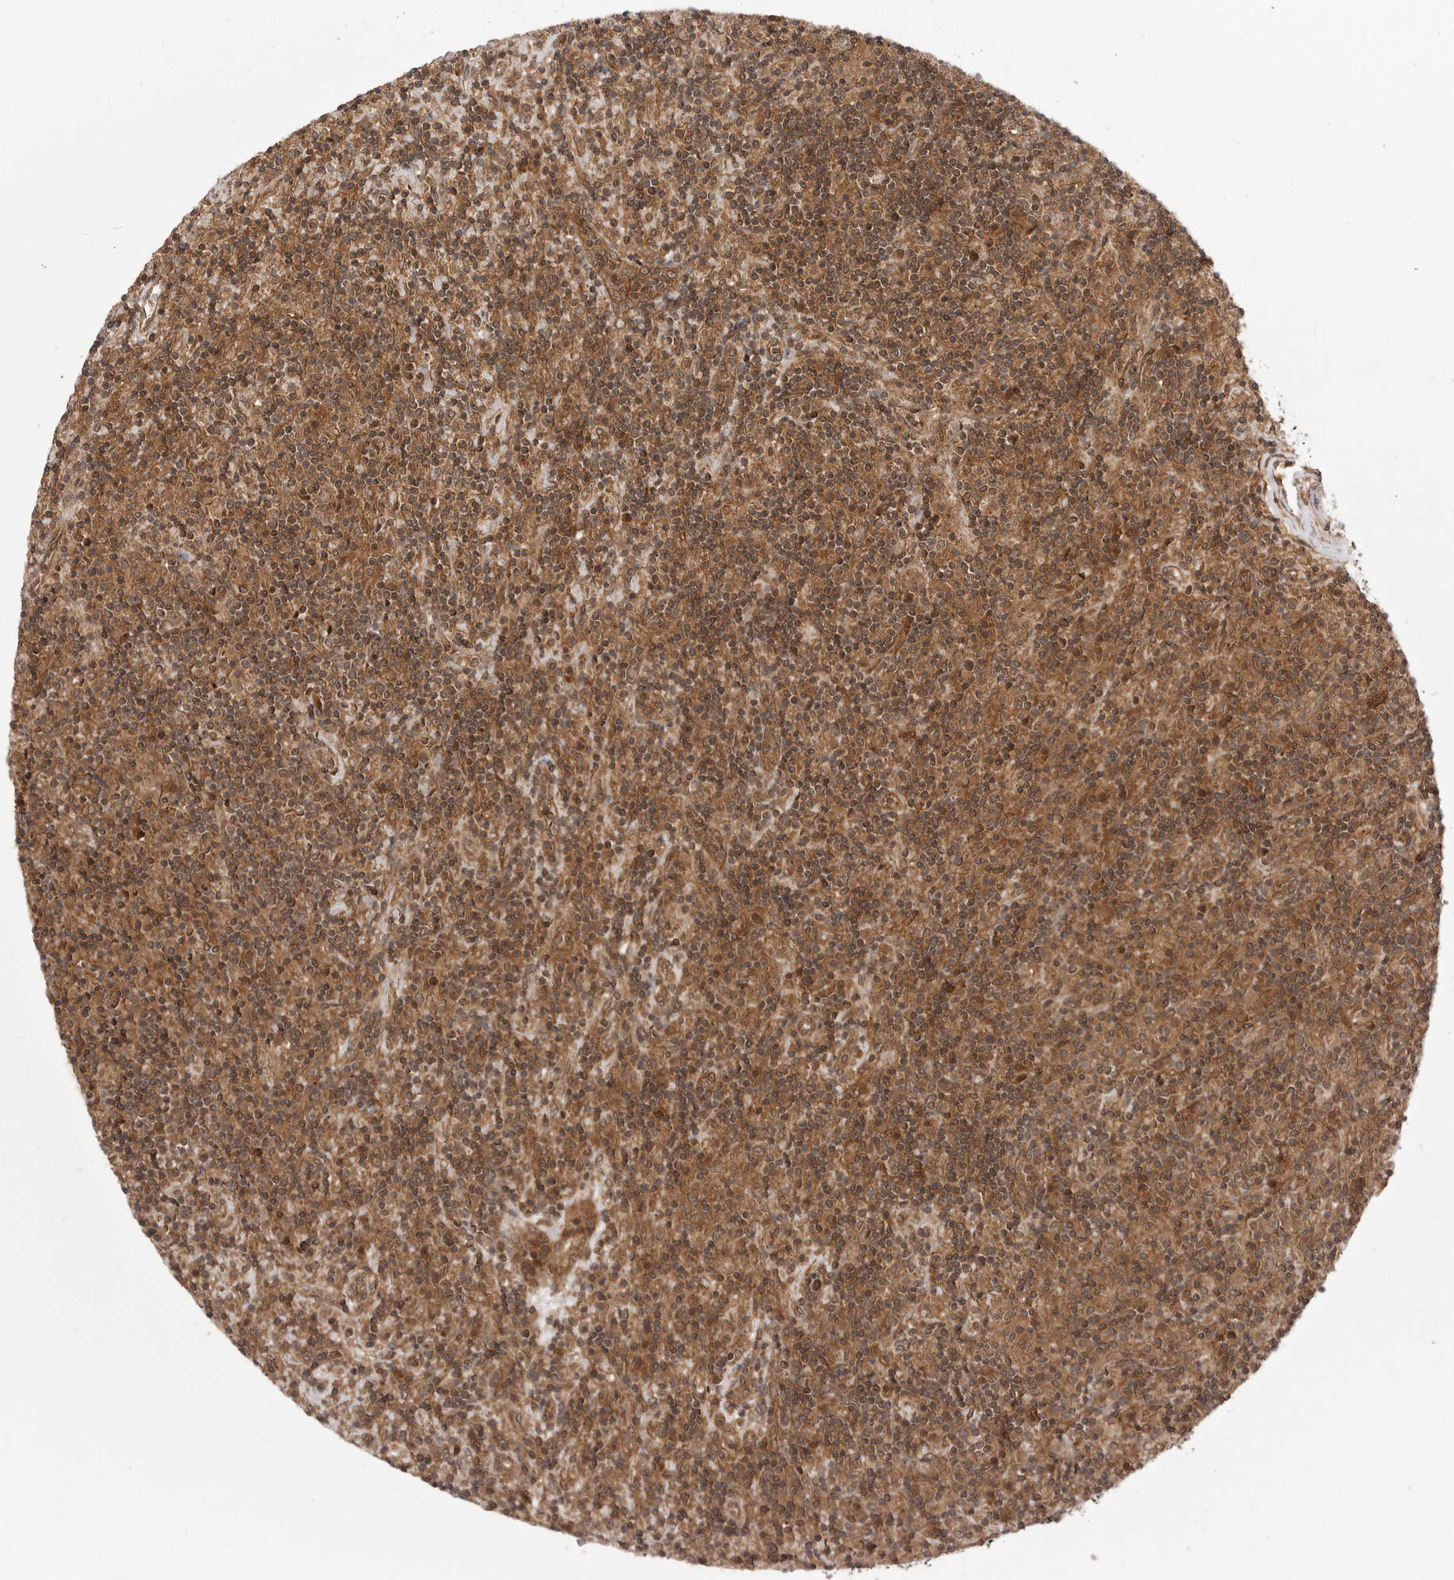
{"staining": {"intensity": "moderate", "quantity": ">75%", "location": "cytoplasmic/membranous"}, "tissue": "lymphoma", "cell_type": "Tumor cells", "image_type": "cancer", "snomed": [{"axis": "morphology", "description": "Hodgkin's disease, NOS"}, {"axis": "topography", "description": "Lymph node"}], "caption": "Human Hodgkin's disease stained with a brown dye reveals moderate cytoplasmic/membranous positive staining in approximately >75% of tumor cells.", "gene": "PRDX4", "patient": {"sex": "male", "age": 70}}